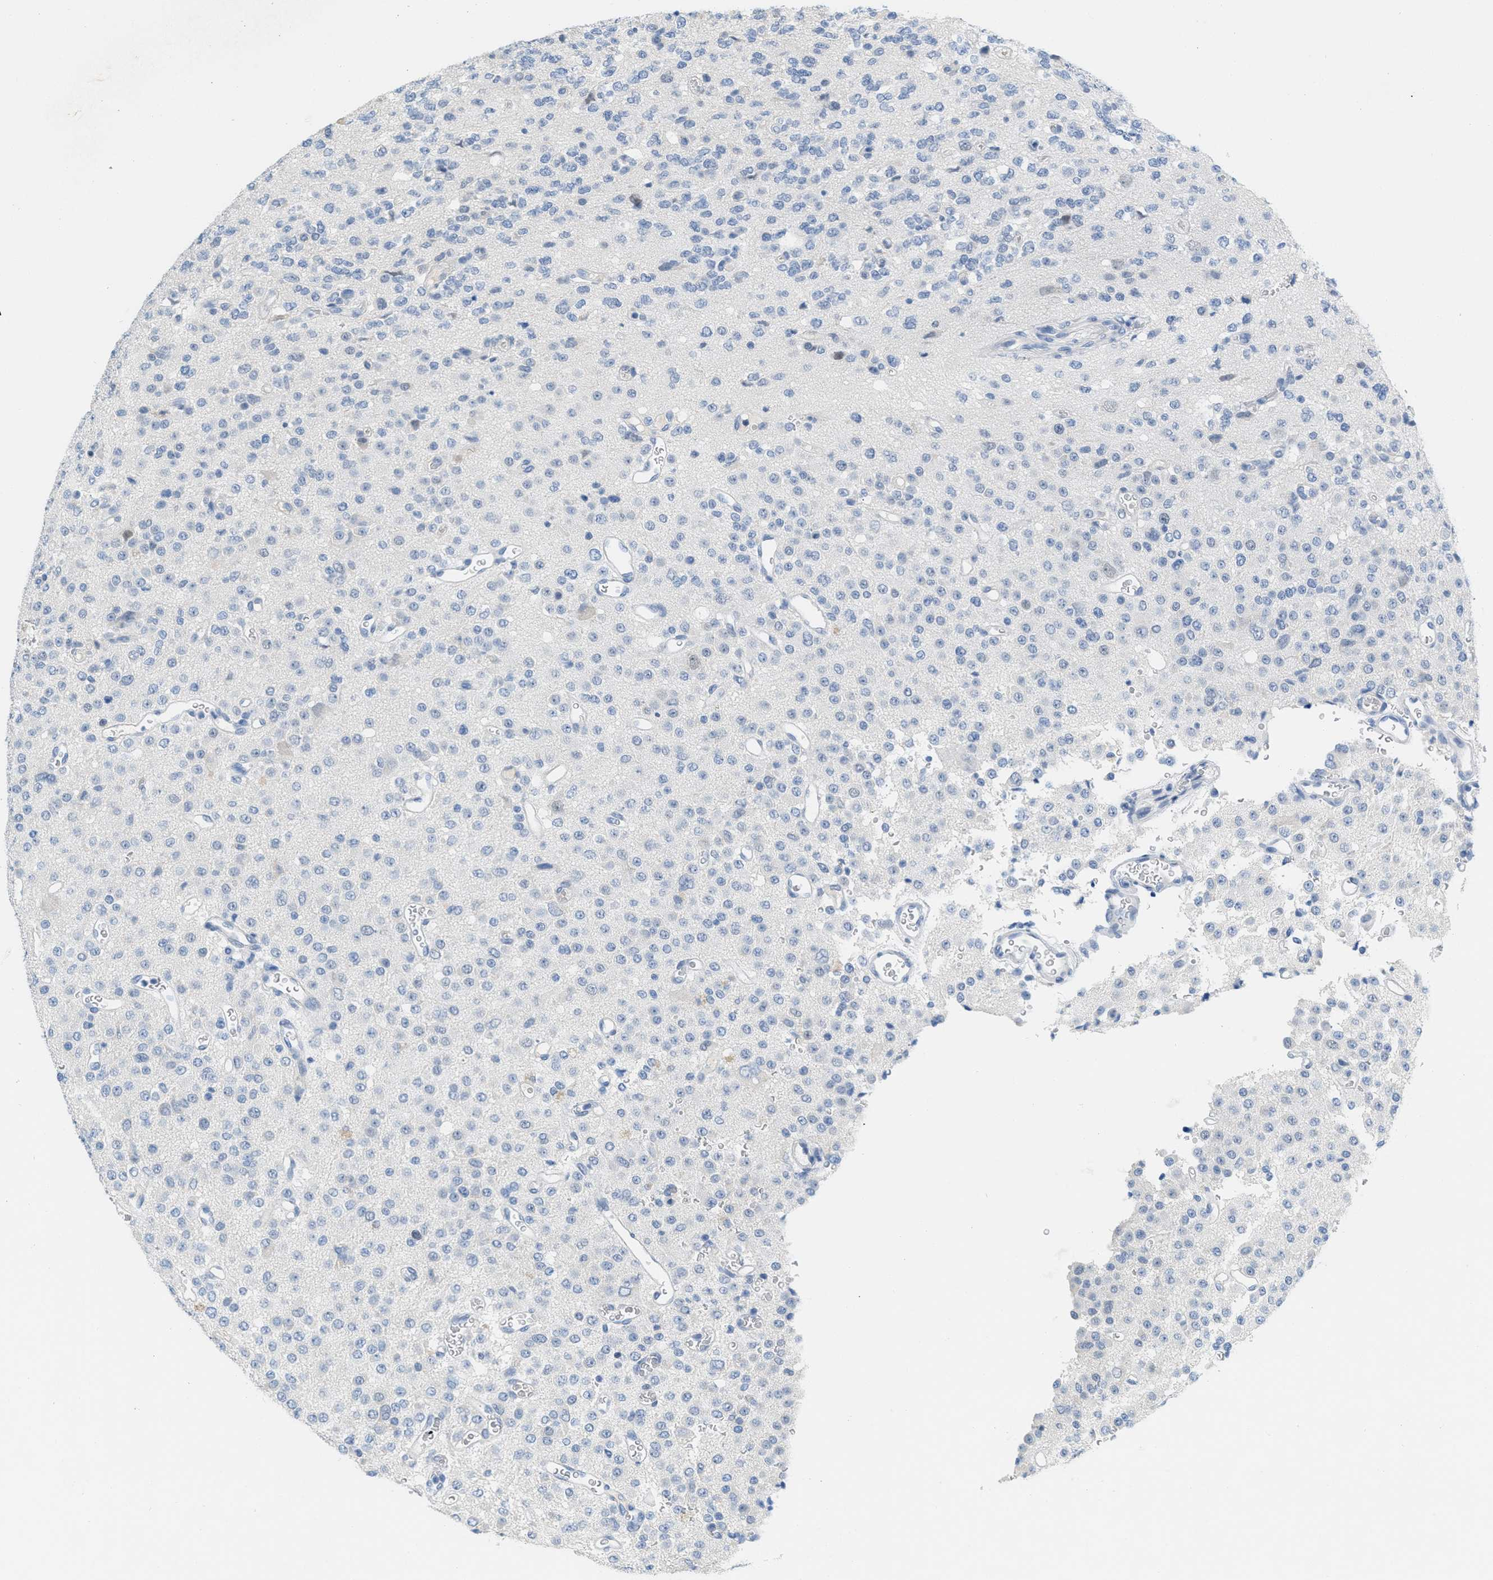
{"staining": {"intensity": "negative", "quantity": "none", "location": "none"}, "tissue": "glioma", "cell_type": "Tumor cells", "image_type": "cancer", "snomed": [{"axis": "morphology", "description": "Glioma, malignant, Low grade"}, {"axis": "topography", "description": "Brain"}], "caption": "Photomicrograph shows no protein positivity in tumor cells of malignant glioma (low-grade) tissue.", "gene": "HSF2", "patient": {"sex": "male", "age": 38}}